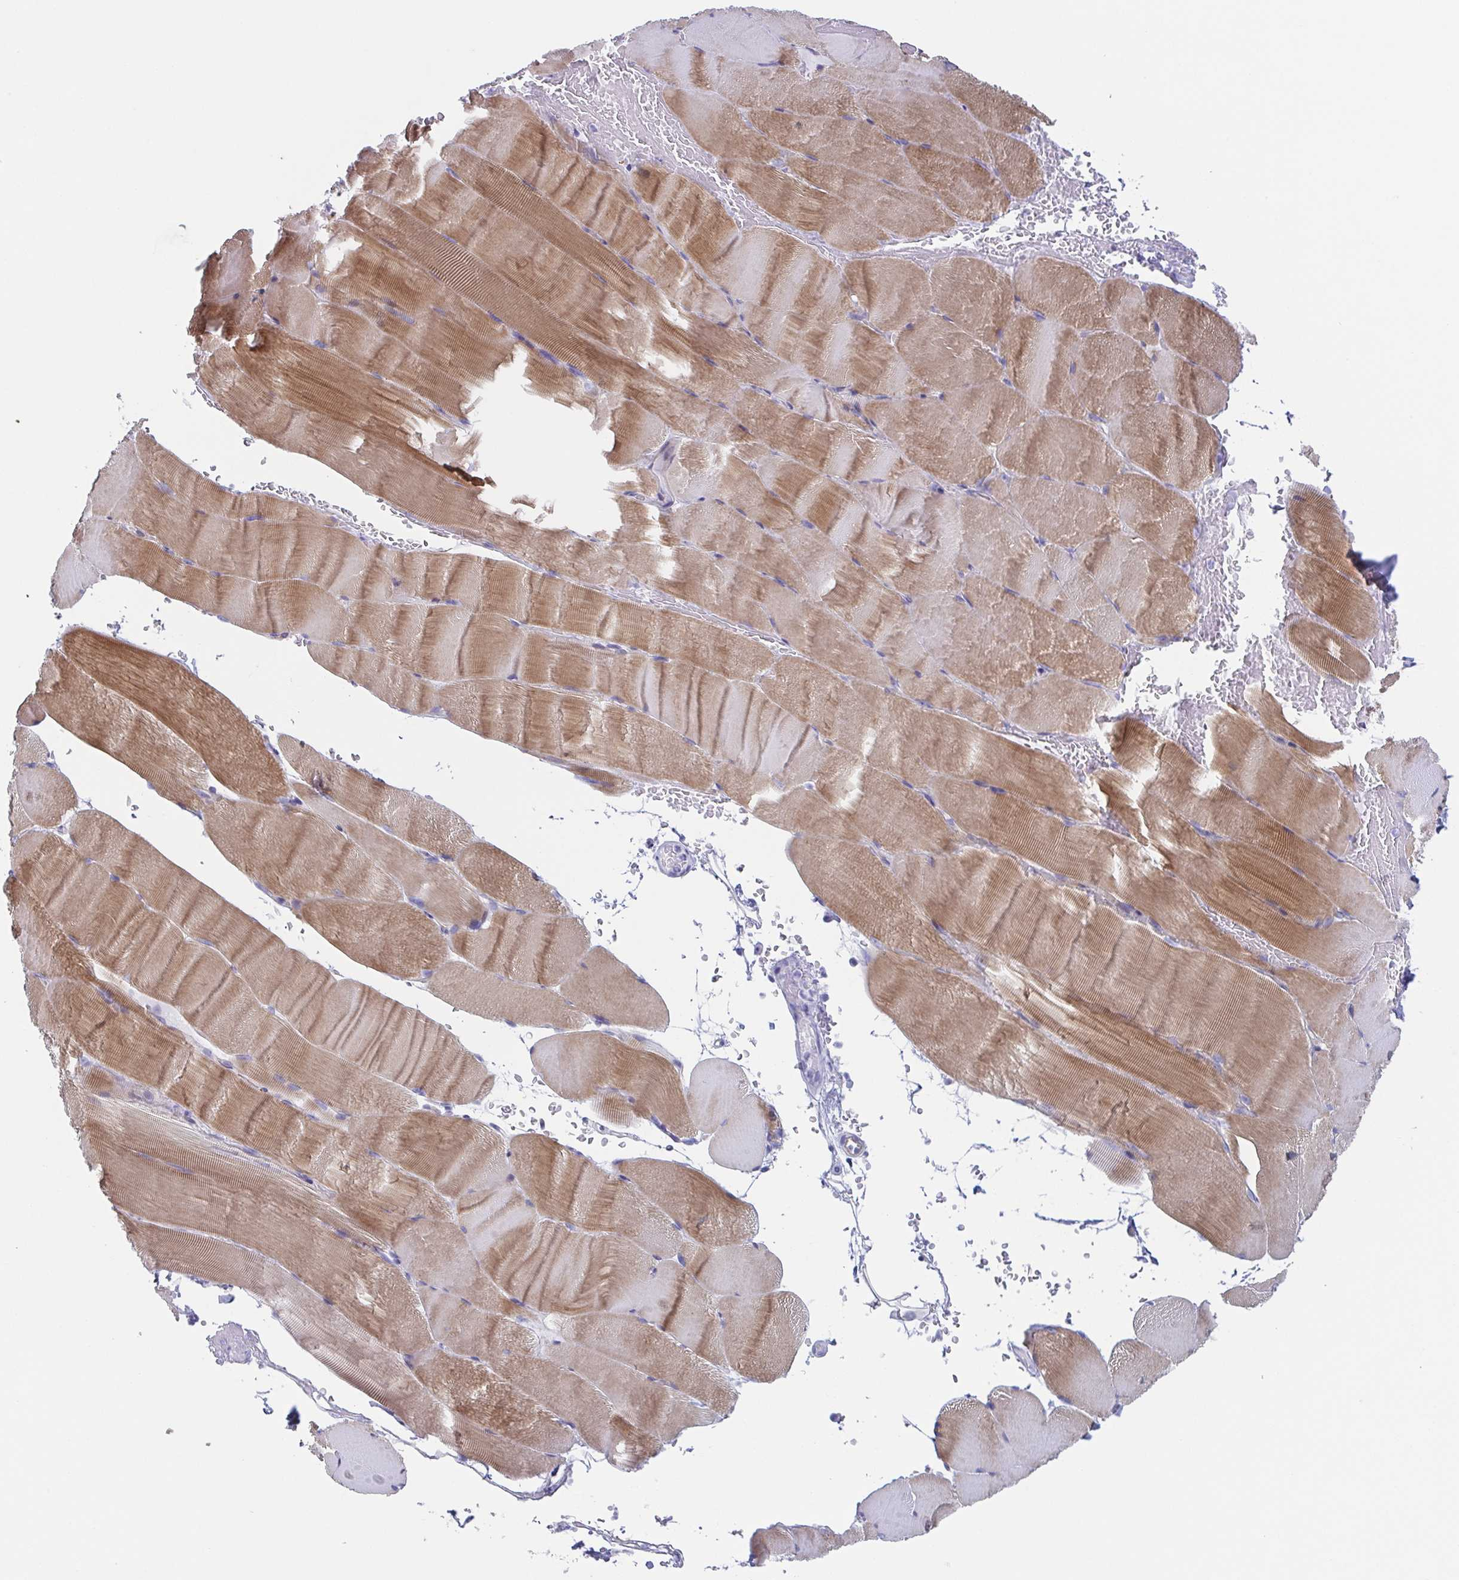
{"staining": {"intensity": "moderate", "quantity": "25%-75%", "location": "cytoplasmic/membranous"}, "tissue": "skeletal muscle", "cell_type": "Myocytes", "image_type": "normal", "snomed": [{"axis": "morphology", "description": "Normal tissue, NOS"}, {"axis": "topography", "description": "Skeletal muscle"}], "caption": "Moderate cytoplasmic/membranous staining is seen in approximately 25%-75% of myocytes in unremarkable skeletal muscle.", "gene": "DYNC1I1", "patient": {"sex": "female", "age": 37}}